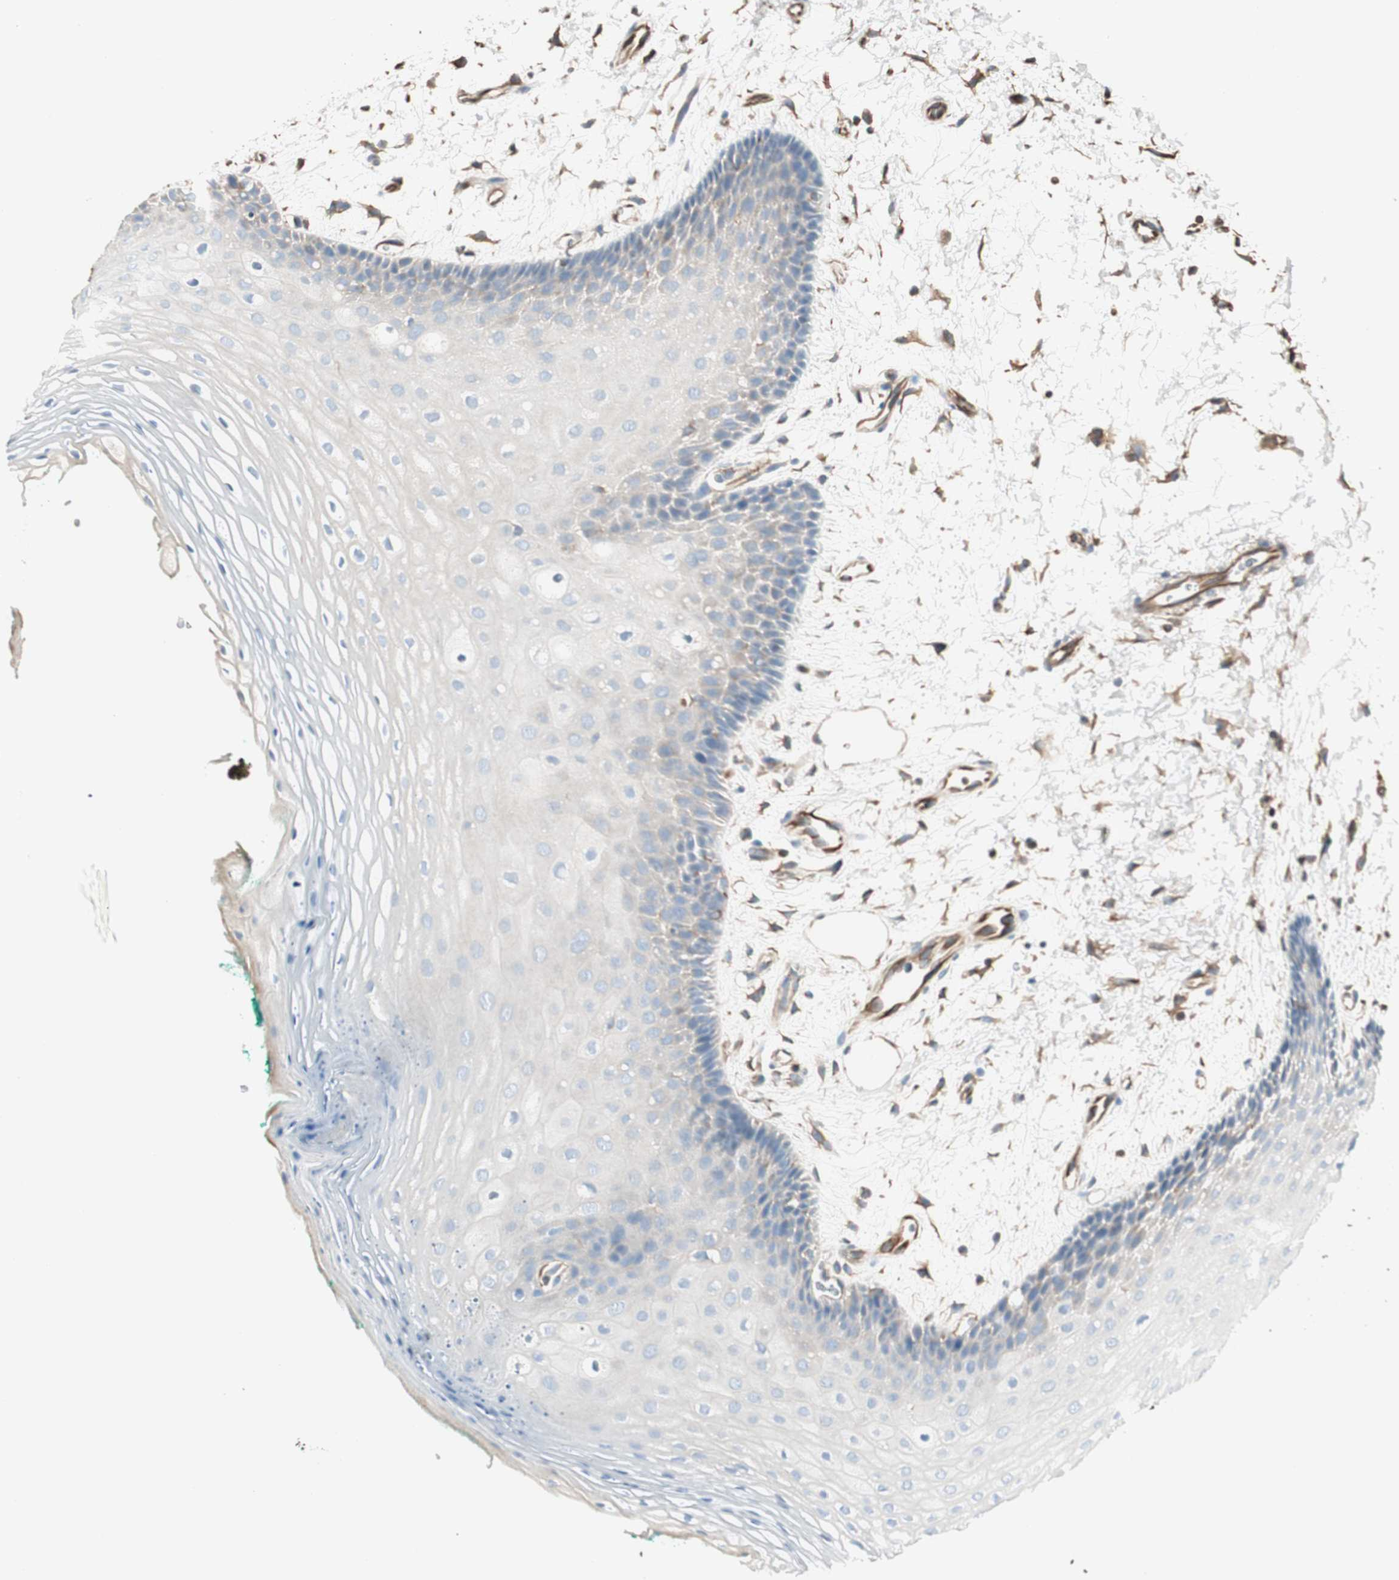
{"staining": {"intensity": "negative", "quantity": "none", "location": "none"}, "tissue": "oral mucosa", "cell_type": "Squamous epithelial cells", "image_type": "normal", "snomed": [{"axis": "morphology", "description": "Normal tissue, NOS"}, {"axis": "topography", "description": "Skeletal muscle"}, {"axis": "topography", "description": "Oral tissue"}, {"axis": "topography", "description": "Peripheral nerve tissue"}], "caption": "The immunohistochemistry micrograph has no significant positivity in squamous epithelial cells of oral mucosa. Nuclei are stained in blue.", "gene": "SRCIN1", "patient": {"sex": "female", "age": 84}}